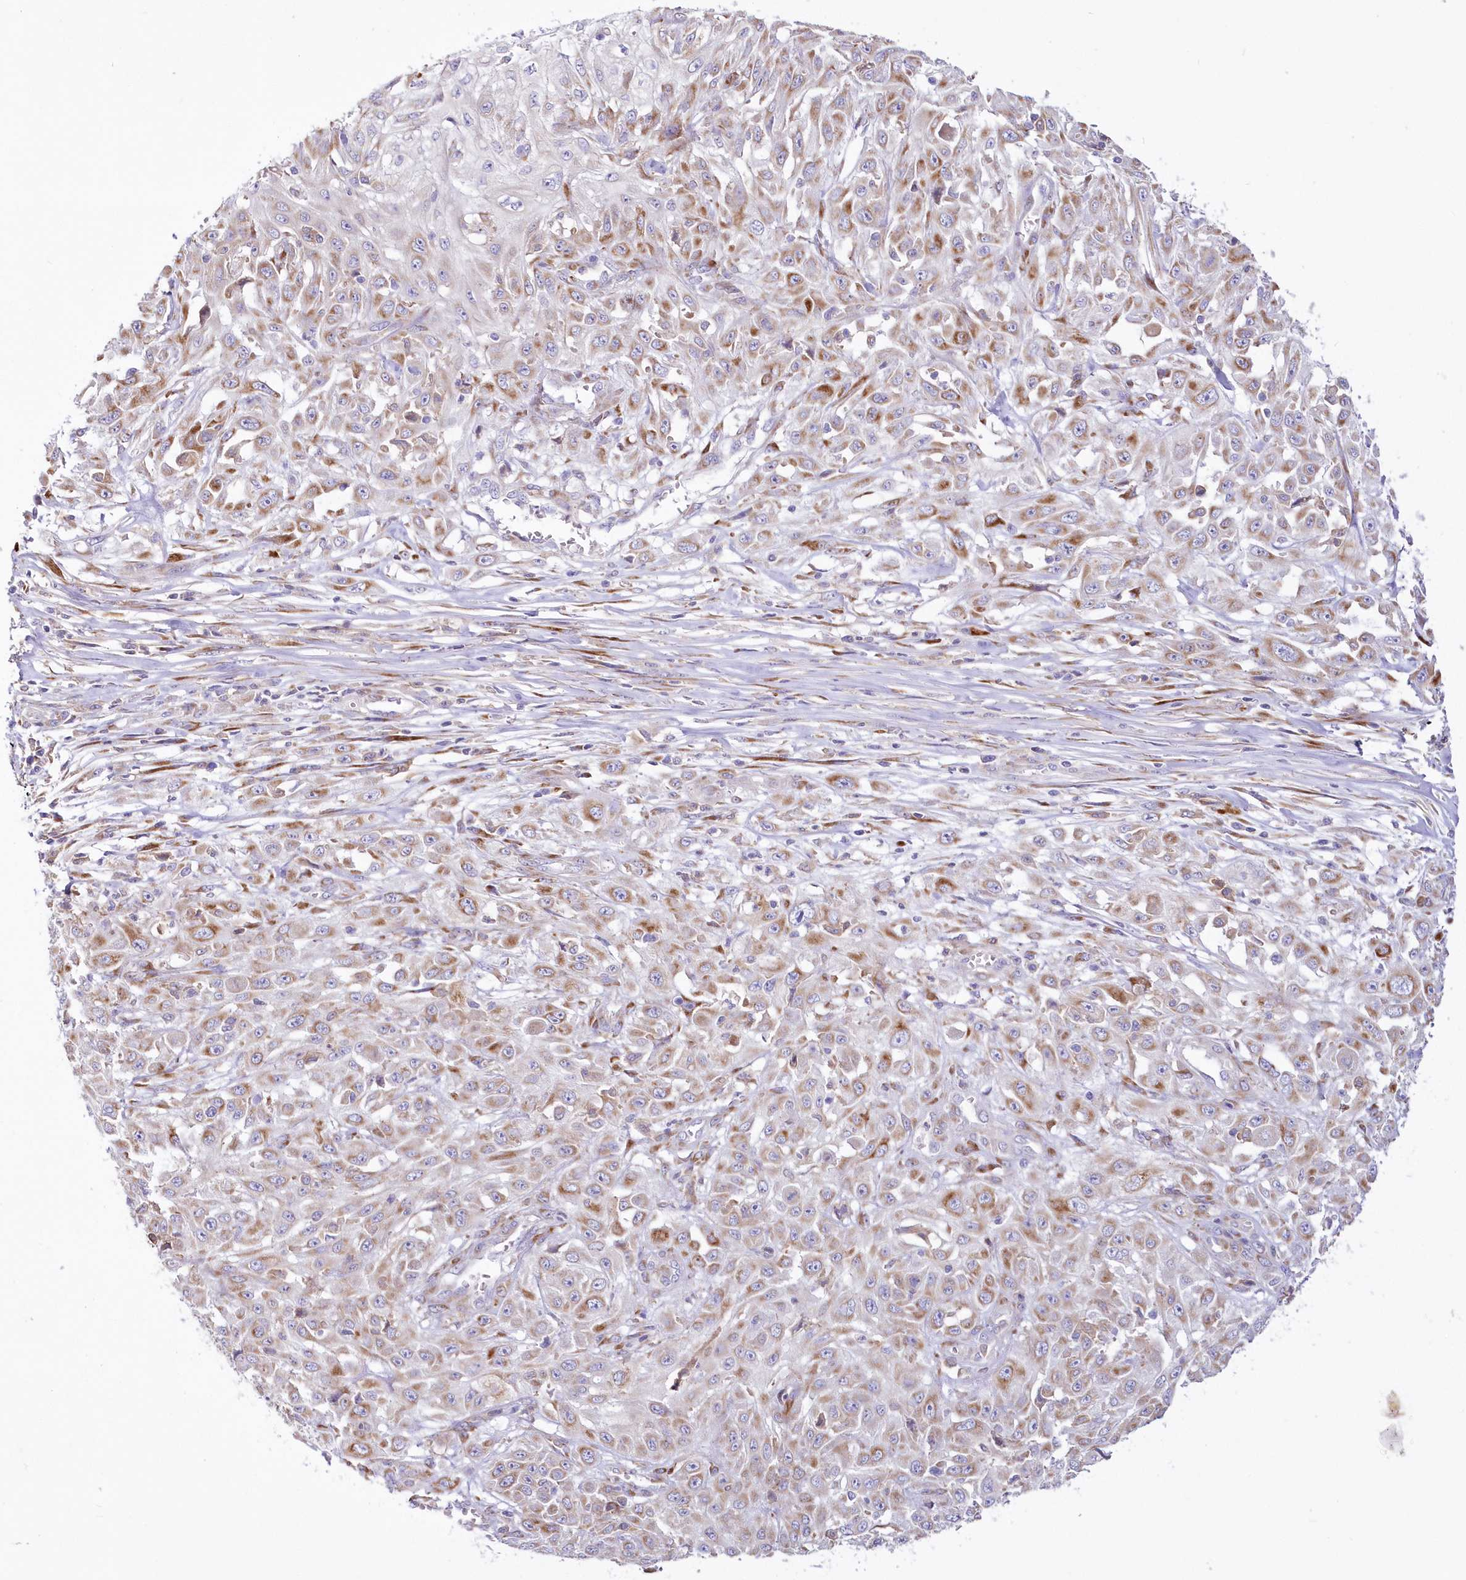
{"staining": {"intensity": "moderate", "quantity": ">75%", "location": "cytoplasmic/membranous"}, "tissue": "skin cancer", "cell_type": "Tumor cells", "image_type": "cancer", "snomed": [{"axis": "morphology", "description": "Squamous cell carcinoma, NOS"}, {"axis": "morphology", "description": "Squamous cell carcinoma, metastatic, NOS"}, {"axis": "topography", "description": "Skin"}, {"axis": "topography", "description": "Lymph node"}], "caption": "Skin cancer stained with a brown dye displays moderate cytoplasmic/membranous positive positivity in approximately >75% of tumor cells.", "gene": "ARFGEF3", "patient": {"sex": "male", "age": 75}}